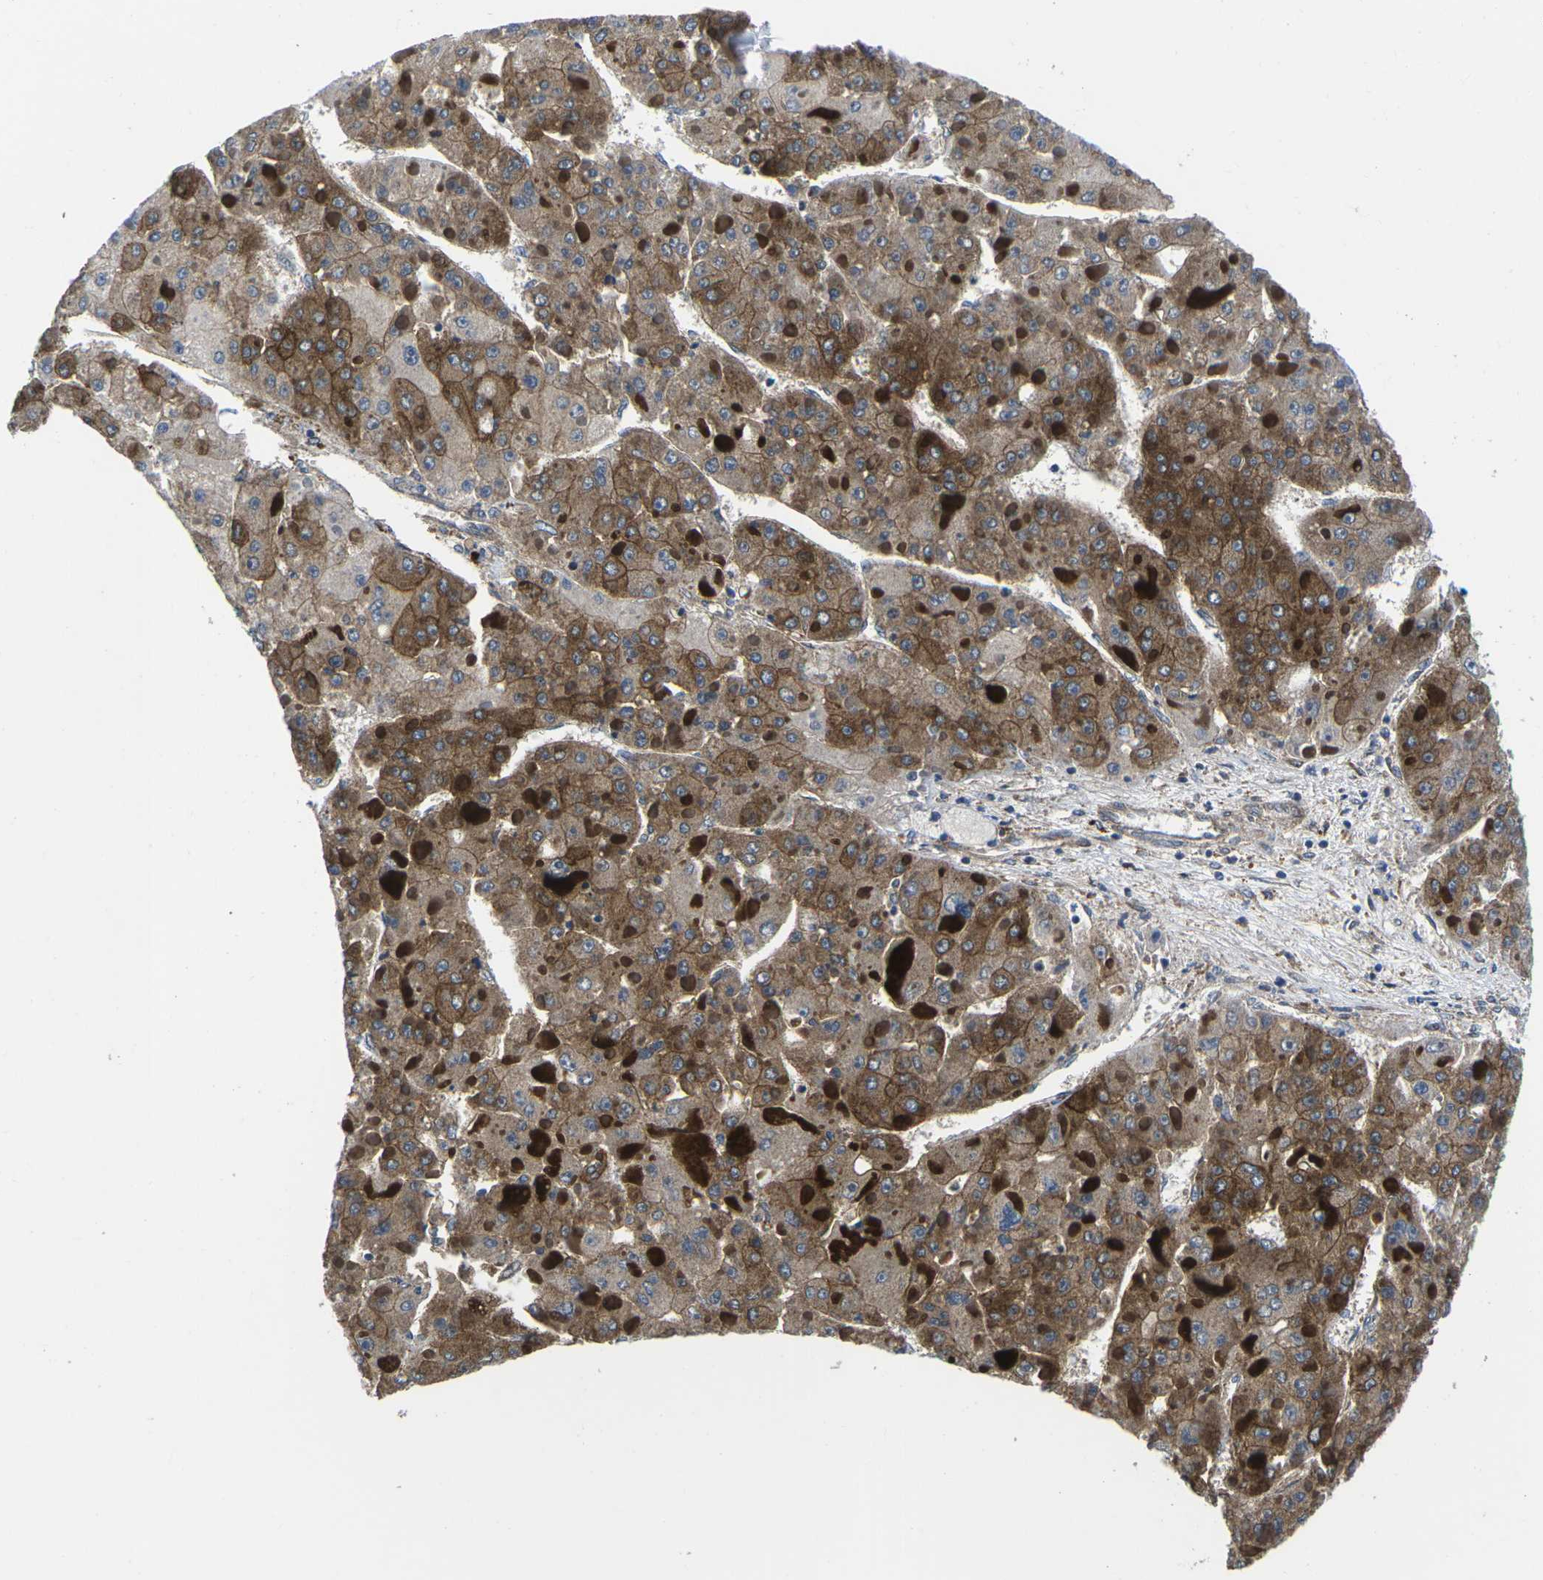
{"staining": {"intensity": "moderate", "quantity": ">75%", "location": "cytoplasmic/membranous"}, "tissue": "liver cancer", "cell_type": "Tumor cells", "image_type": "cancer", "snomed": [{"axis": "morphology", "description": "Carcinoma, Hepatocellular, NOS"}, {"axis": "topography", "description": "Liver"}], "caption": "Immunohistochemical staining of human liver hepatocellular carcinoma reveals moderate cytoplasmic/membranous protein staining in approximately >75% of tumor cells.", "gene": "DLG1", "patient": {"sex": "female", "age": 73}}